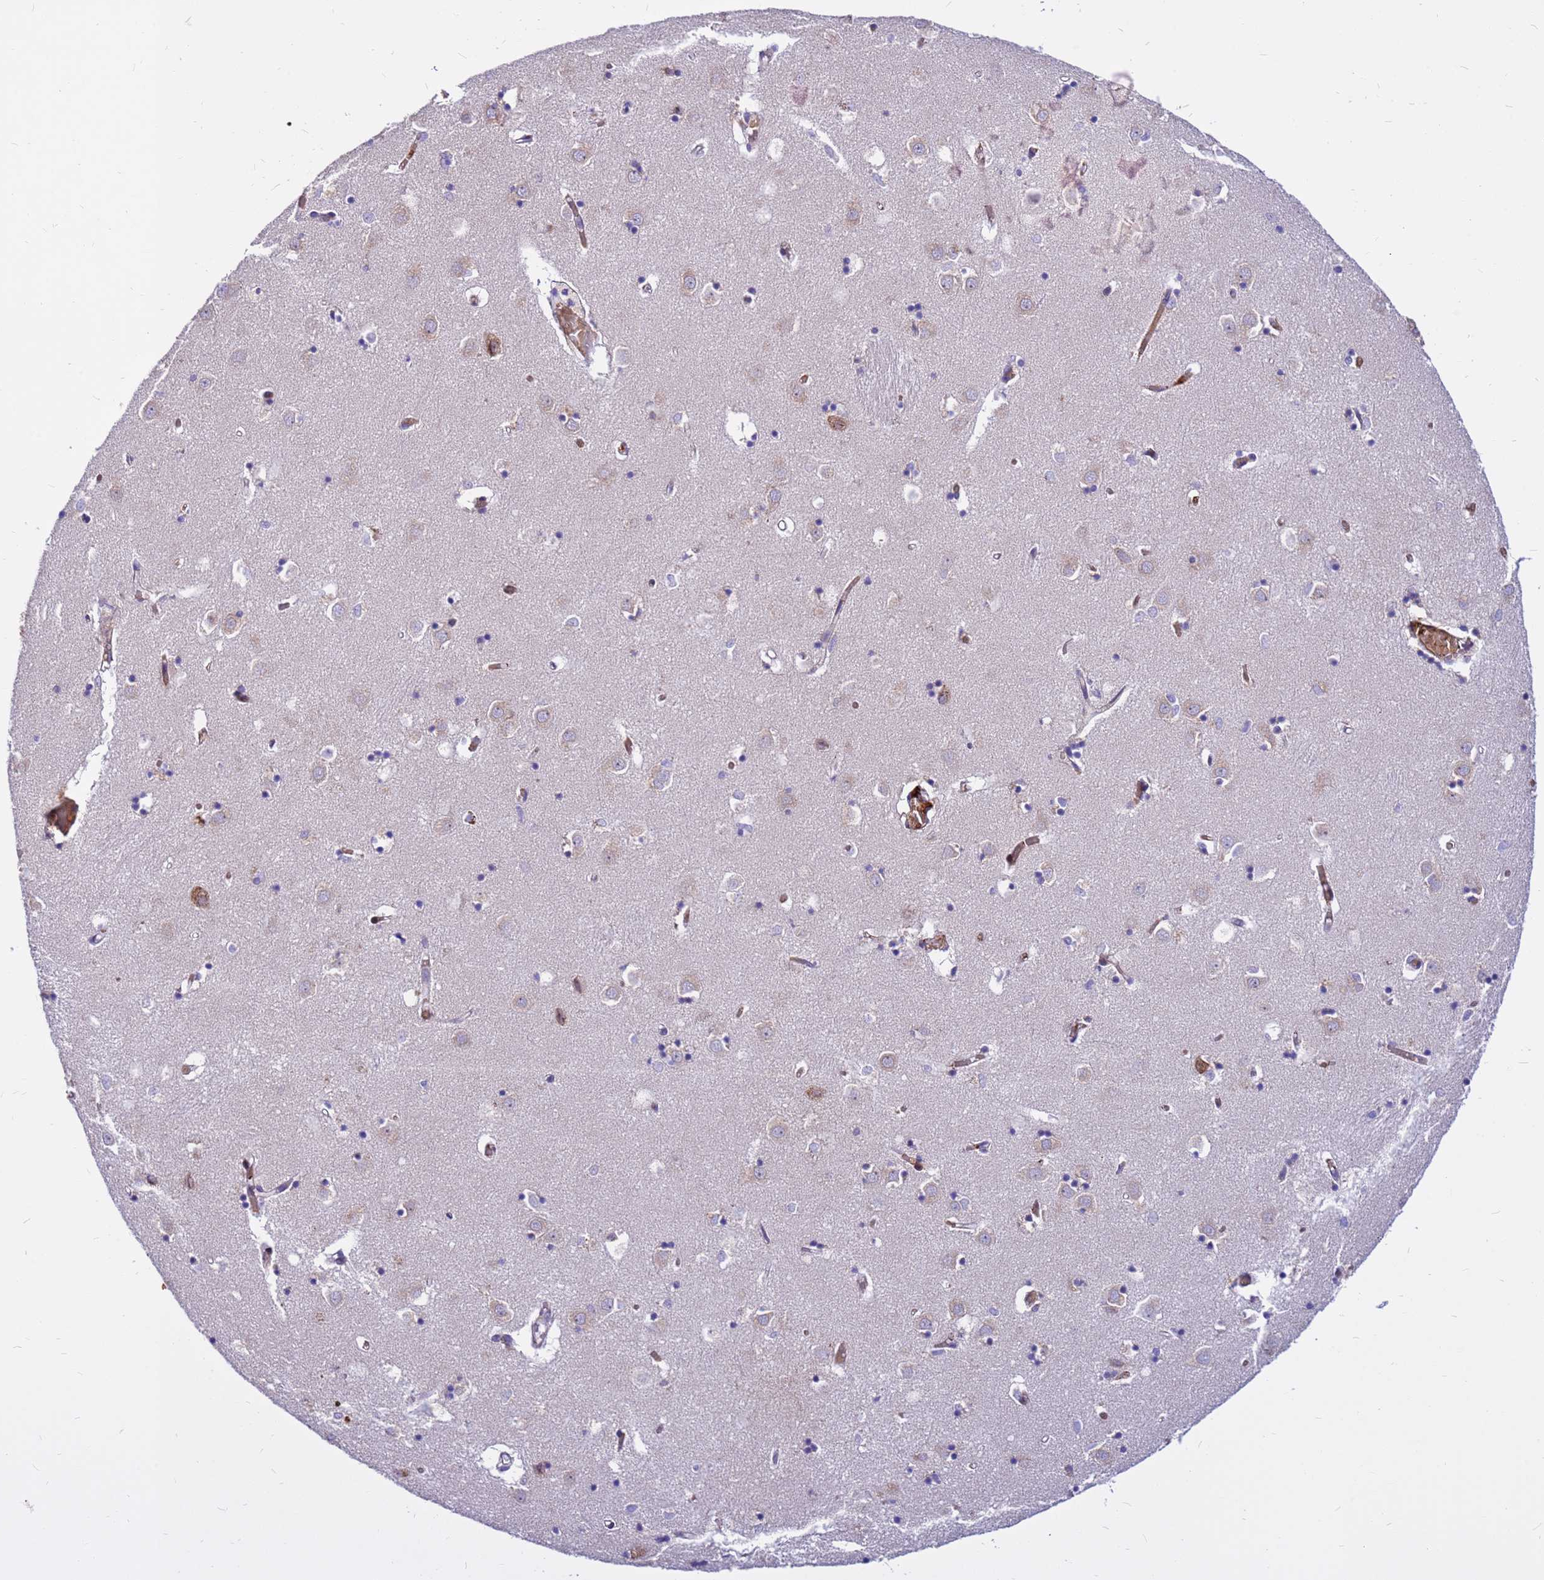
{"staining": {"intensity": "weak", "quantity": "<25%", "location": "cytoplasmic/membranous"}, "tissue": "caudate", "cell_type": "Glial cells", "image_type": "normal", "snomed": [{"axis": "morphology", "description": "Normal tissue, NOS"}, {"axis": "topography", "description": "Lateral ventricle wall"}], "caption": "Benign caudate was stained to show a protein in brown. There is no significant positivity in glial cells.", "gene": "ZNF669", "patient": {"sex": "male", "age": 70}}